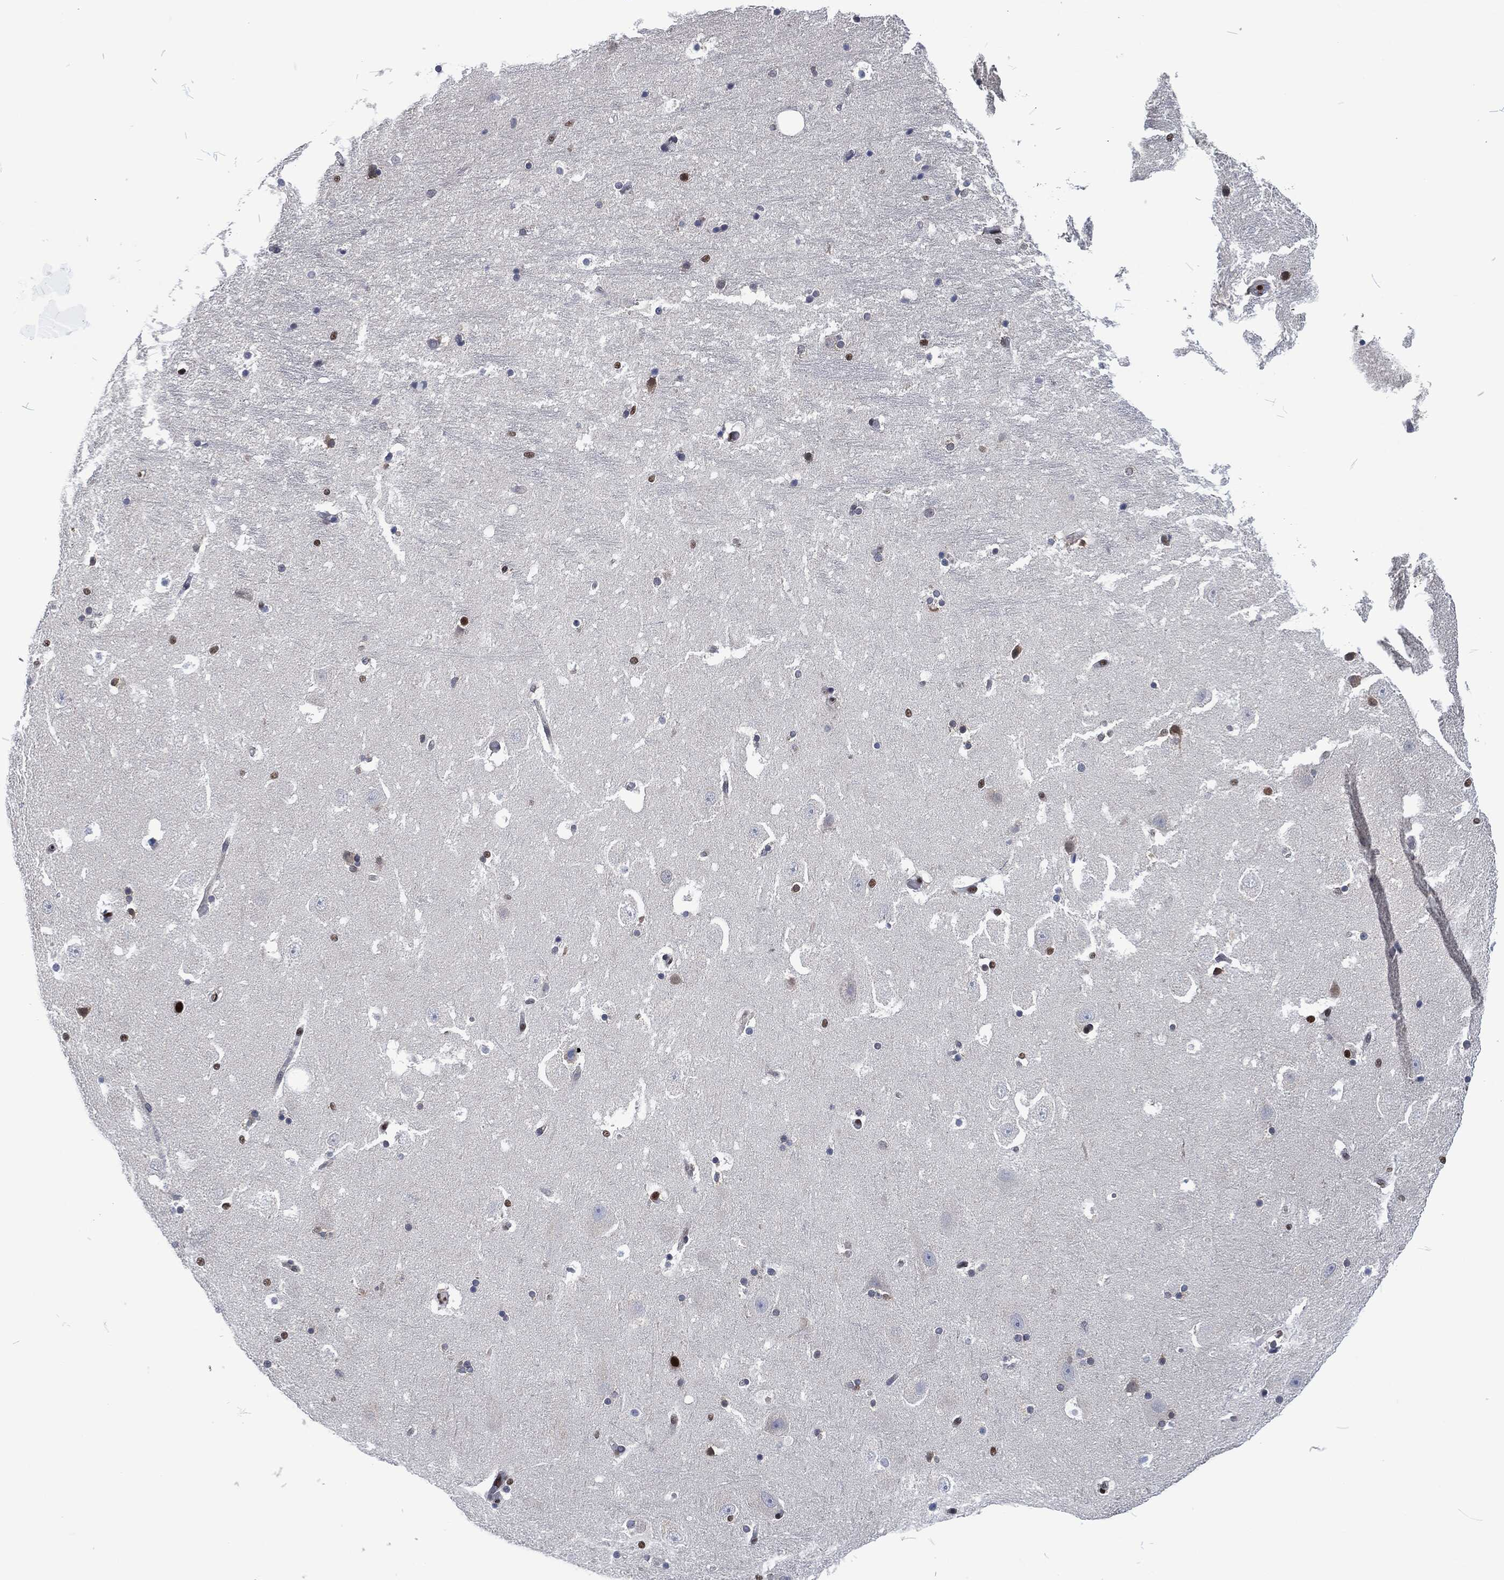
{"staining": {"intensity": "strong", "quantity": "<25%", "location": "nuclear"}, "tissue": "hippocampus", "cell_type": "Glial cells", "image_type": "normal", "snomed": [{"axis": "morphology", "description": "Normal tissue, NOS"}, {"axis": "topography", "description": "Hippocampus"}], "caption": "Hippocampus stained for a protein (brown) demonstrates strong nuclear positive positivity in approximately <25% of glial cells.", "gene": "DCPS", "patient": {"sex": "male", "age": 51}}